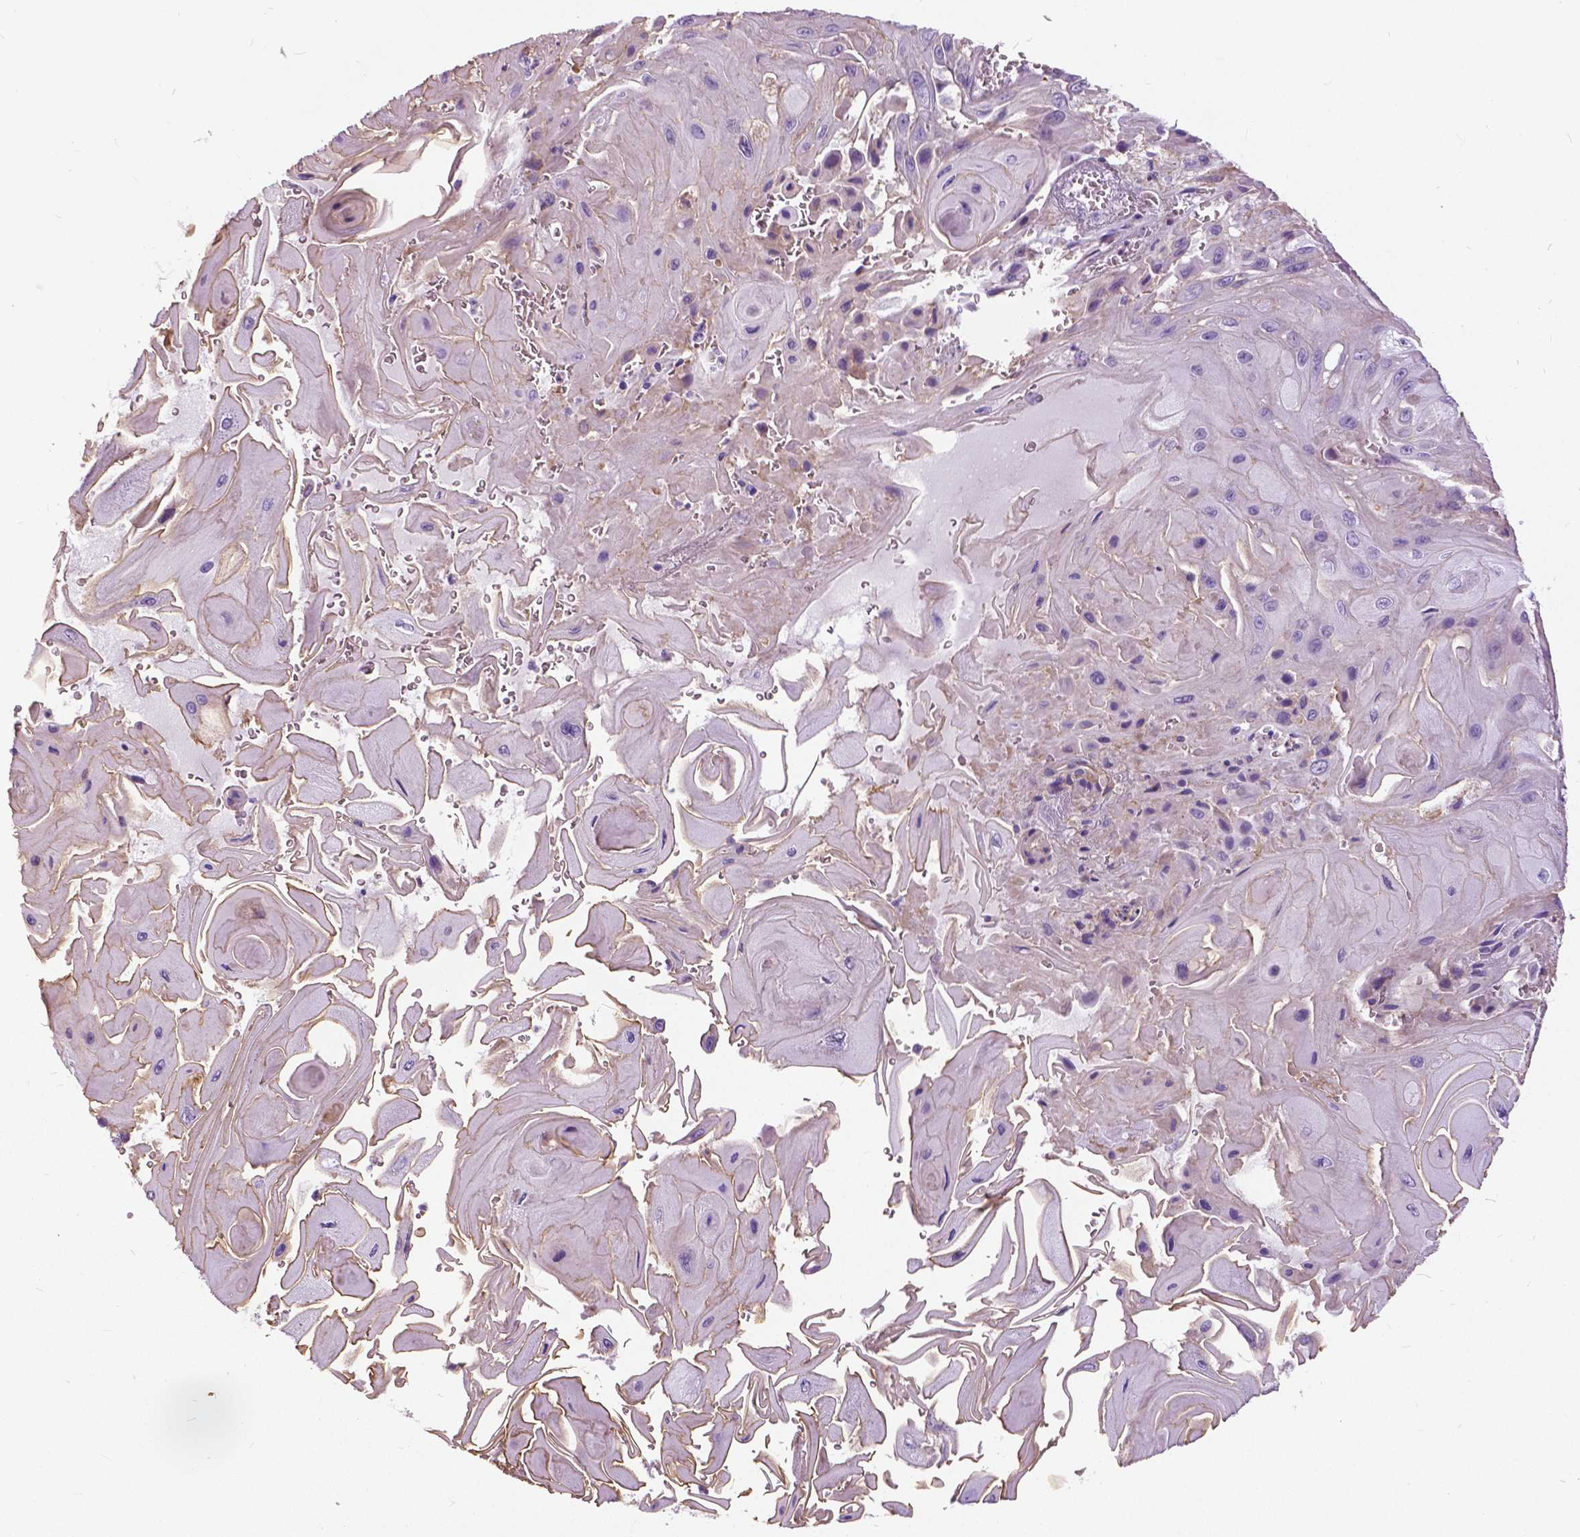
{"staining": {"intensity": "negative", "quantity": "none", "location": "none"}, "tissue": "skin cancer", "cell_type": "Tumor cells", "image_type": "cancer", "snomed": [{"axis": "morphology", "description": "Squamous cell carcinoma, NOS"}, {"axis": "topography", "description": "Skin"}], "caption": "Micrograph shows no protein positivity in tumor cells of skin squamous cell carcinoma tissue.", "gene": "ANXA13", "patient": {"sex": "female", "age": 94}}